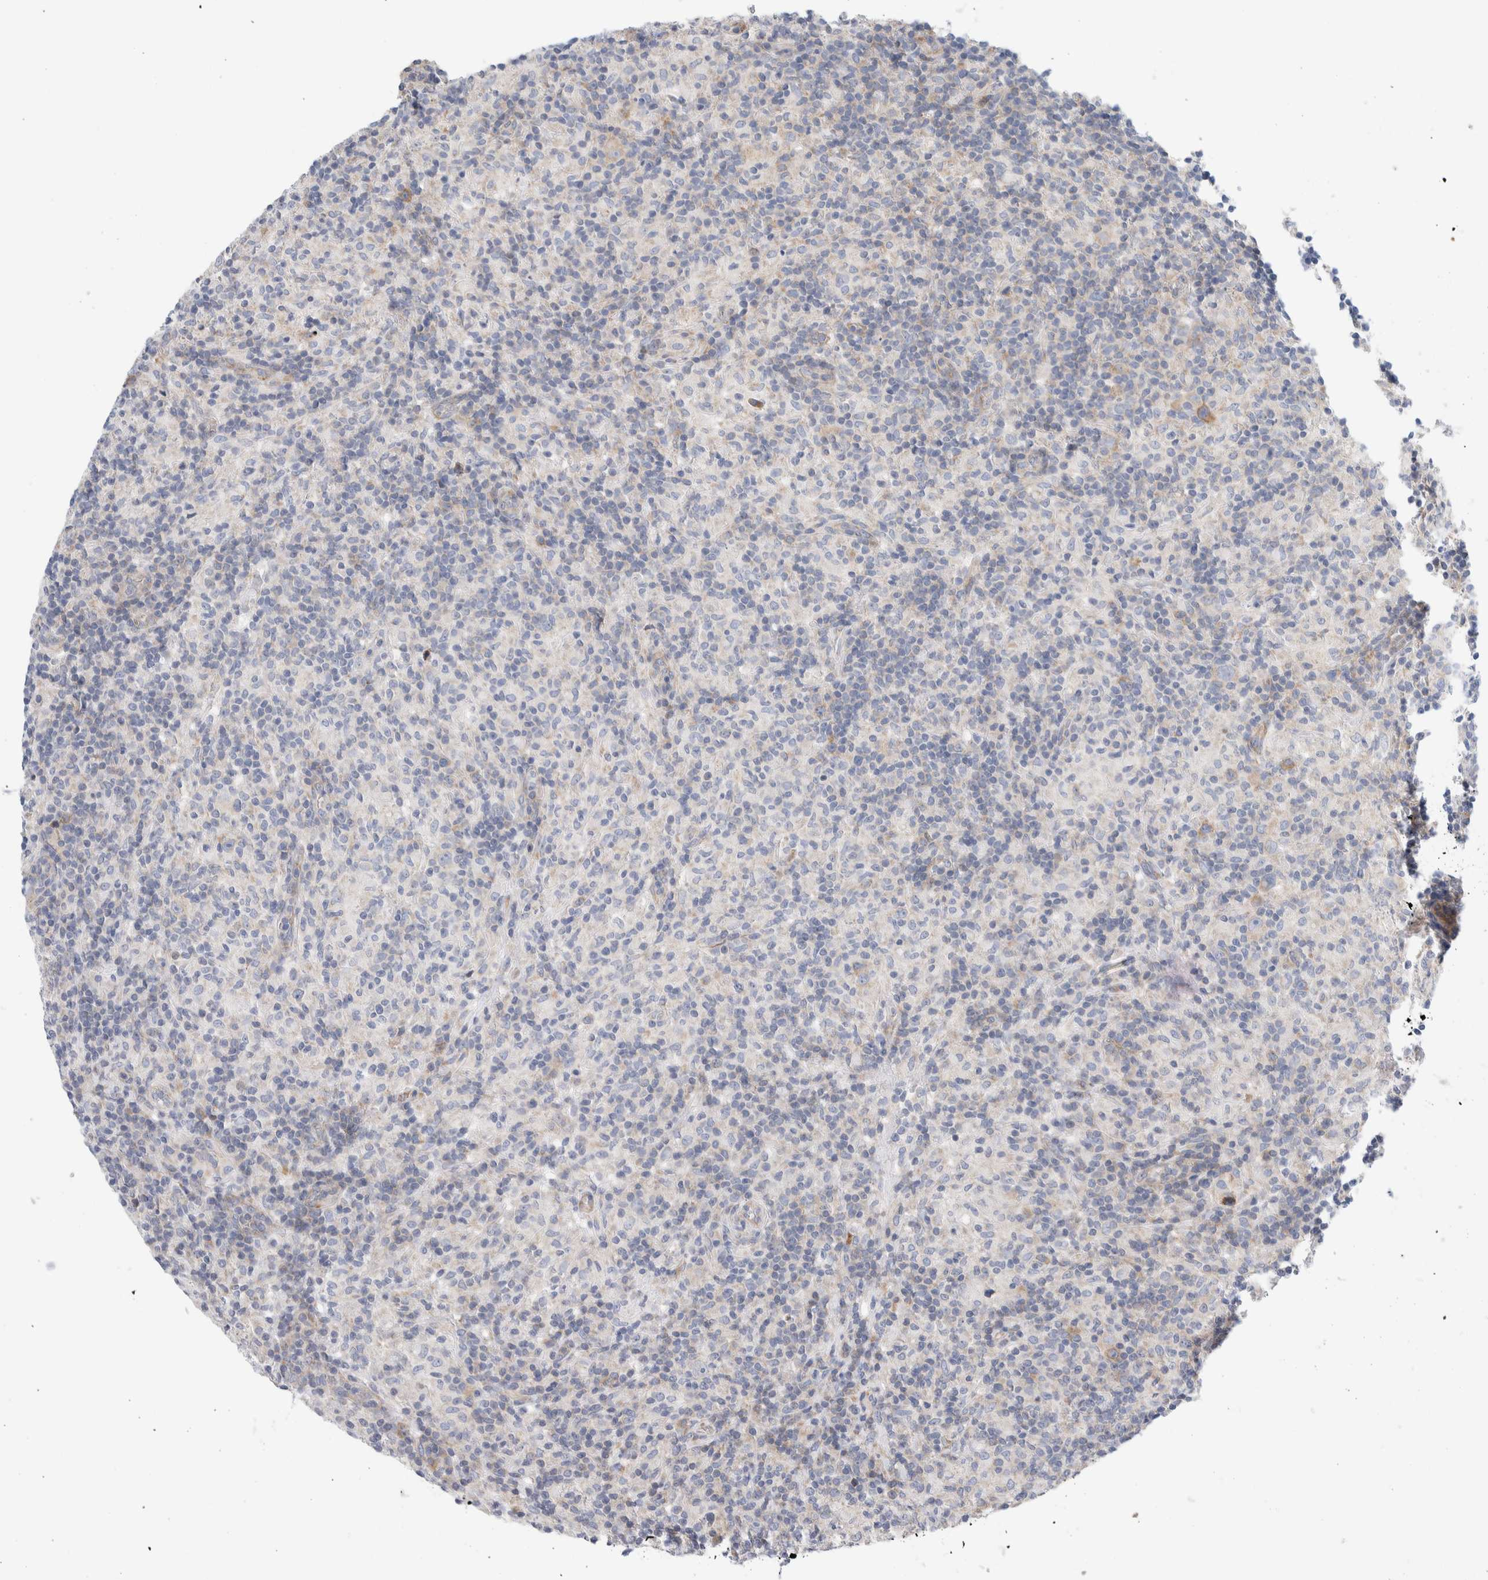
{"staining": {"intensity": "negative", "quantity": "none", "location": "none"}, "tissue": "lymphoma", "cell_type": "Tumor cells", "image_type": "cancer", "snomed": [{"axis": "morphology", "description": "Hodgkin's disease, NOS"}, {"axis": "topography", "description": "Lymph node"}], "caption": "A high-resolution micrograph shows immunohistochemistry staining of Hodgkin's disease, which displays no significant expression in tumor cells. (Immunohistochemistry, brightfield microscopy, high magnification).", "gene": "RACK1", "patient": {"sex": "male", "age": 70}}